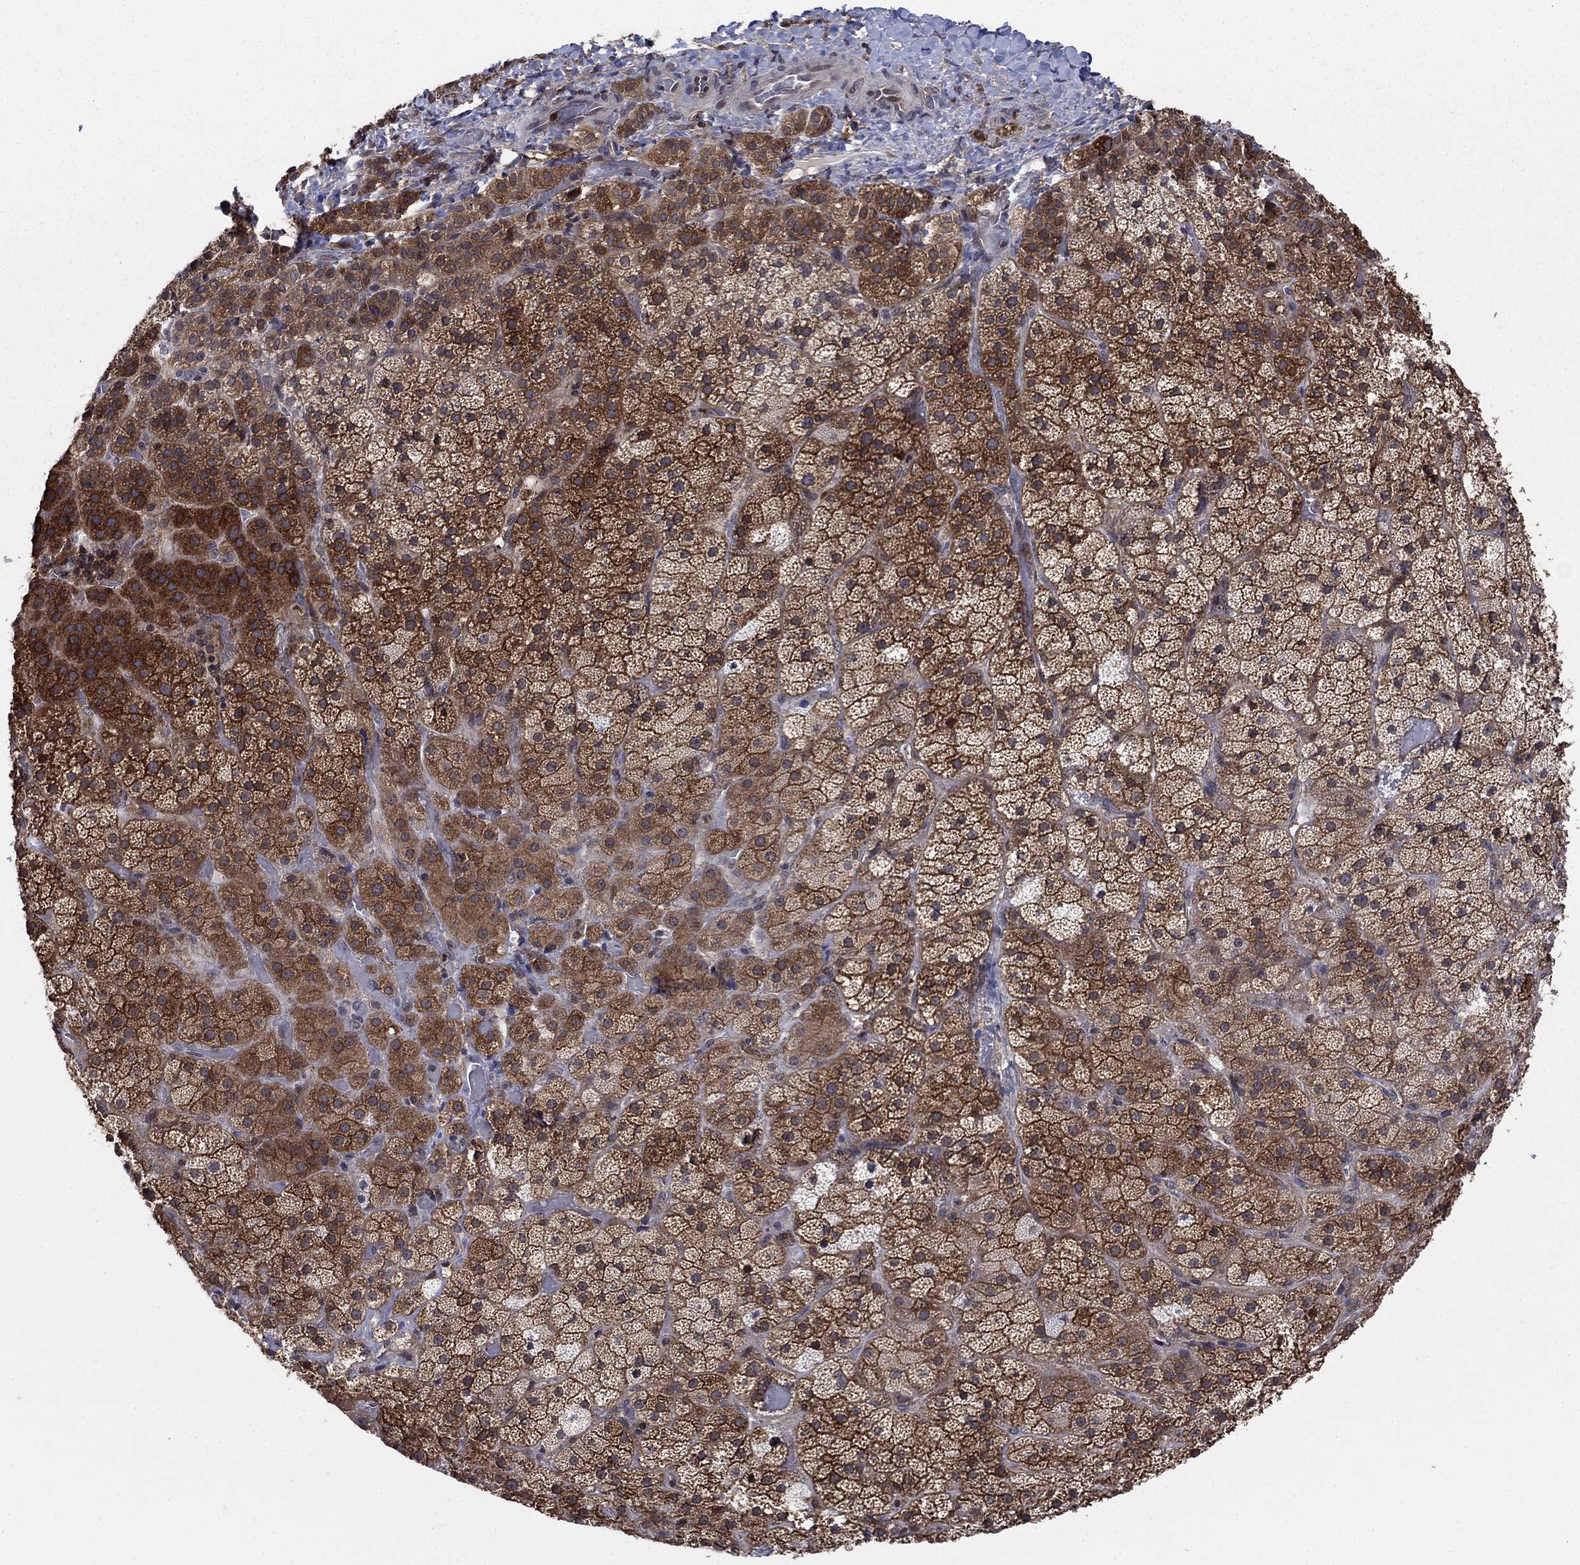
{"staining": {"intensity": "strong", "quantity": ">75%", "location": "cytoplasmic/membranous"}, "tissue": "adrenal gland", "cell_type": "Glandular cells", "image_type": "normal", "snomed": [{"axis": "morphology", "description": "Normal tissue, NOS"}, {"axis": "topography", "description": "Adrenal gland"}], "caption": "Immunohistochemistry of unremarkable human adrenal gland displays high levels of strong cytoplasmic/membranous positivity in approximately >75% of glandular cells. Immunohistochemistry stains the protein of interest in brown and the nuclei are stained blue.", "gene": "CACYBP", "patient": {"sex": "male", "age": 57}}